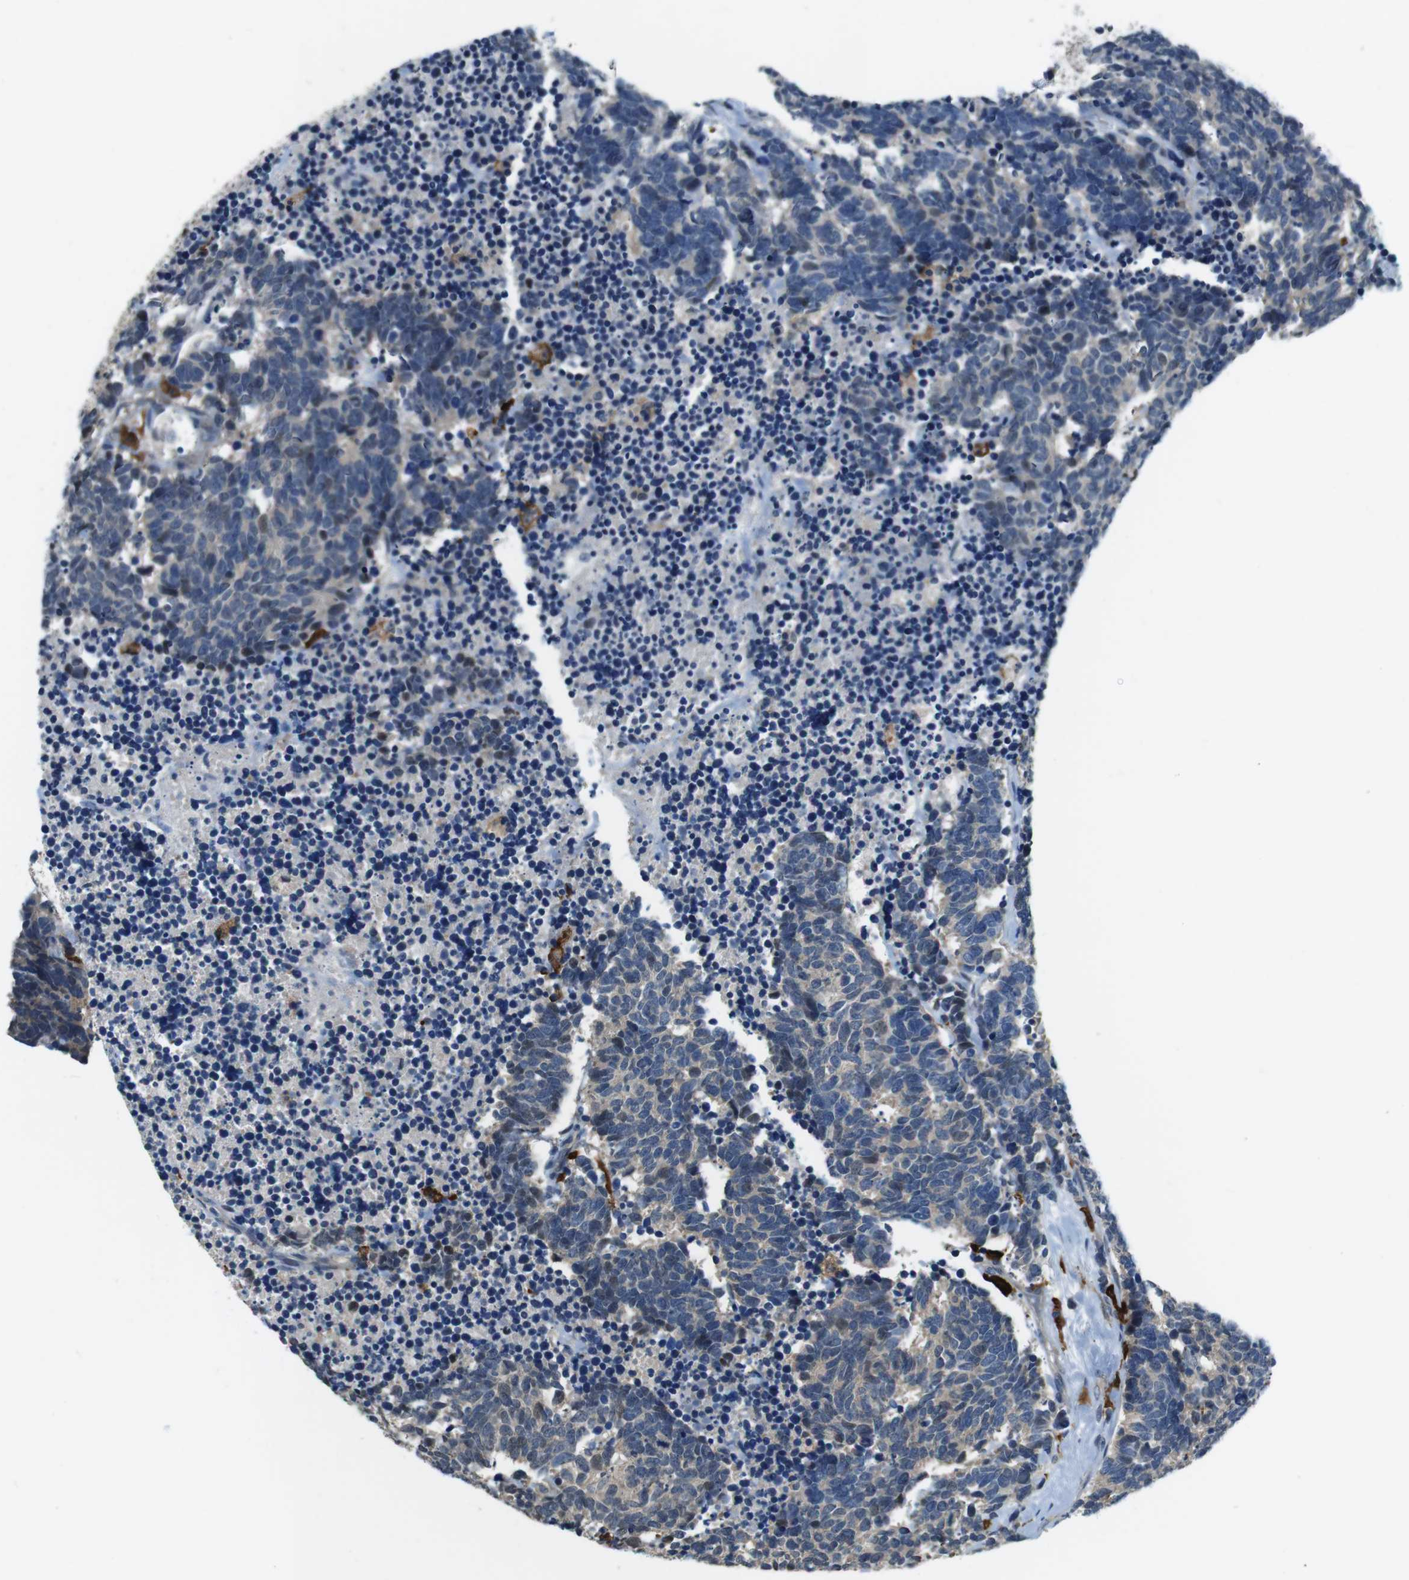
{"staining": {"intensity": "weak", "quantity": "<25%", "location": "cytoplasmic/membranous"}, "tissue": "carcinoid", "cell_type": "Tumor cells", "image_type": "cancer", "snomed": [{"axis": "morphology", "description": "Carcinoma, NOS"}, {"axis": "morphology", "description": "Carcinoid, malignant, NOS"}, {"axis": "topography", "description": "Urinary bladder"}], "caption": "Immunohistochemistry (IHC) of human carcinoid reveals no expression in tumor cells.", "gene": "CD163L1", "patient": {"sex": "male", "age": 57}}